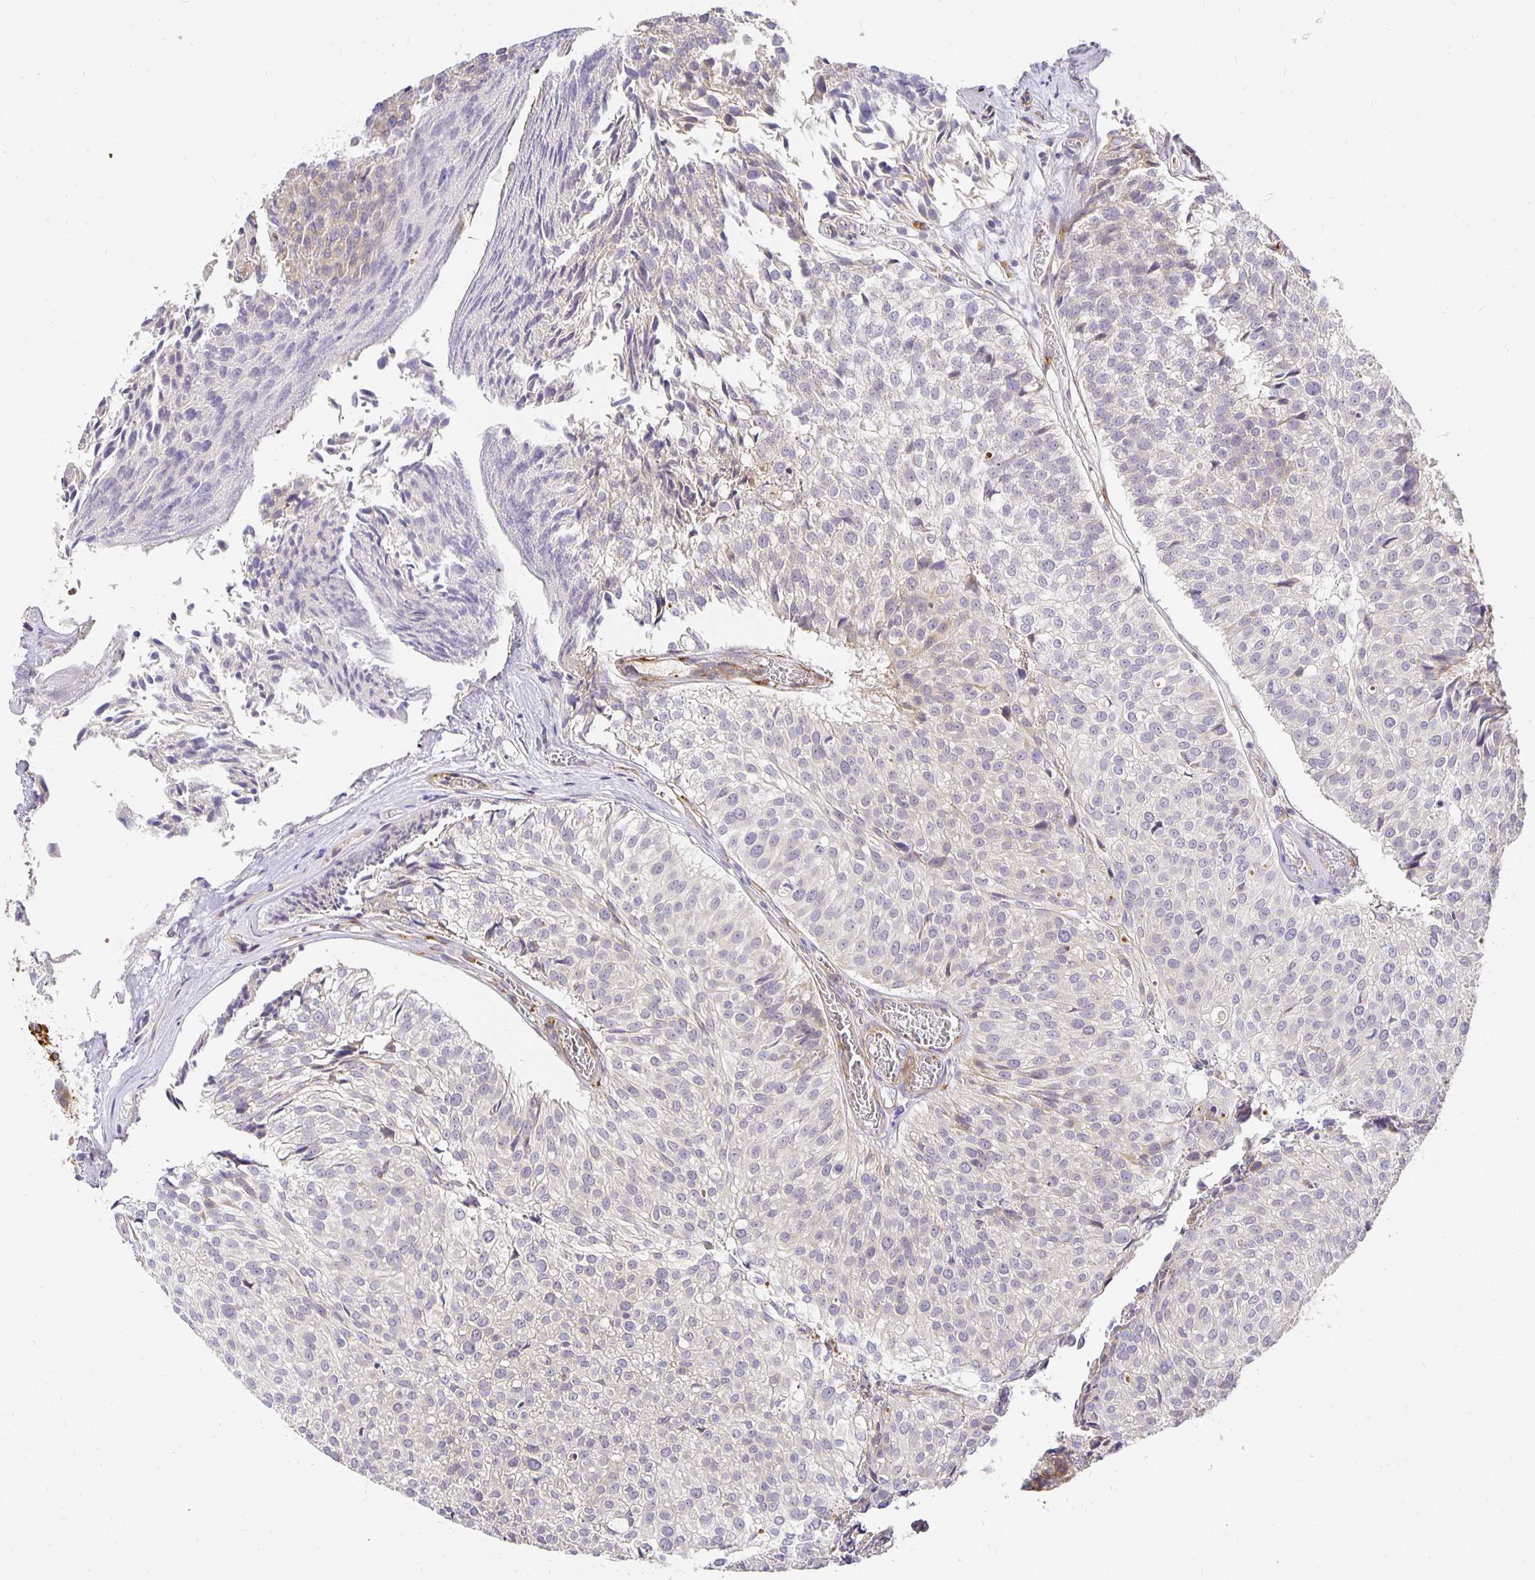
{"staining": {"intensity": "negative", "quantity": "none", "location": "none"}, "tissue": "urothelial cancer", "cell_type": "Tumor cells", "image_type": "cancer", "snomed": [{"axis": "morphology", "description": "Urothelial carcinoma, Low grade"}, {"axis": "topography", "description": "Urinary bladder"}], "caption": "High power microscopy photomicrograph of an immunohistochemistry (IHC) micrograph of urothelial carcinoma (low-grade), revealing no significant expression in tumor cells.", "gene": "PLOD1", "patient": {"sex": "male", "age": 80}}